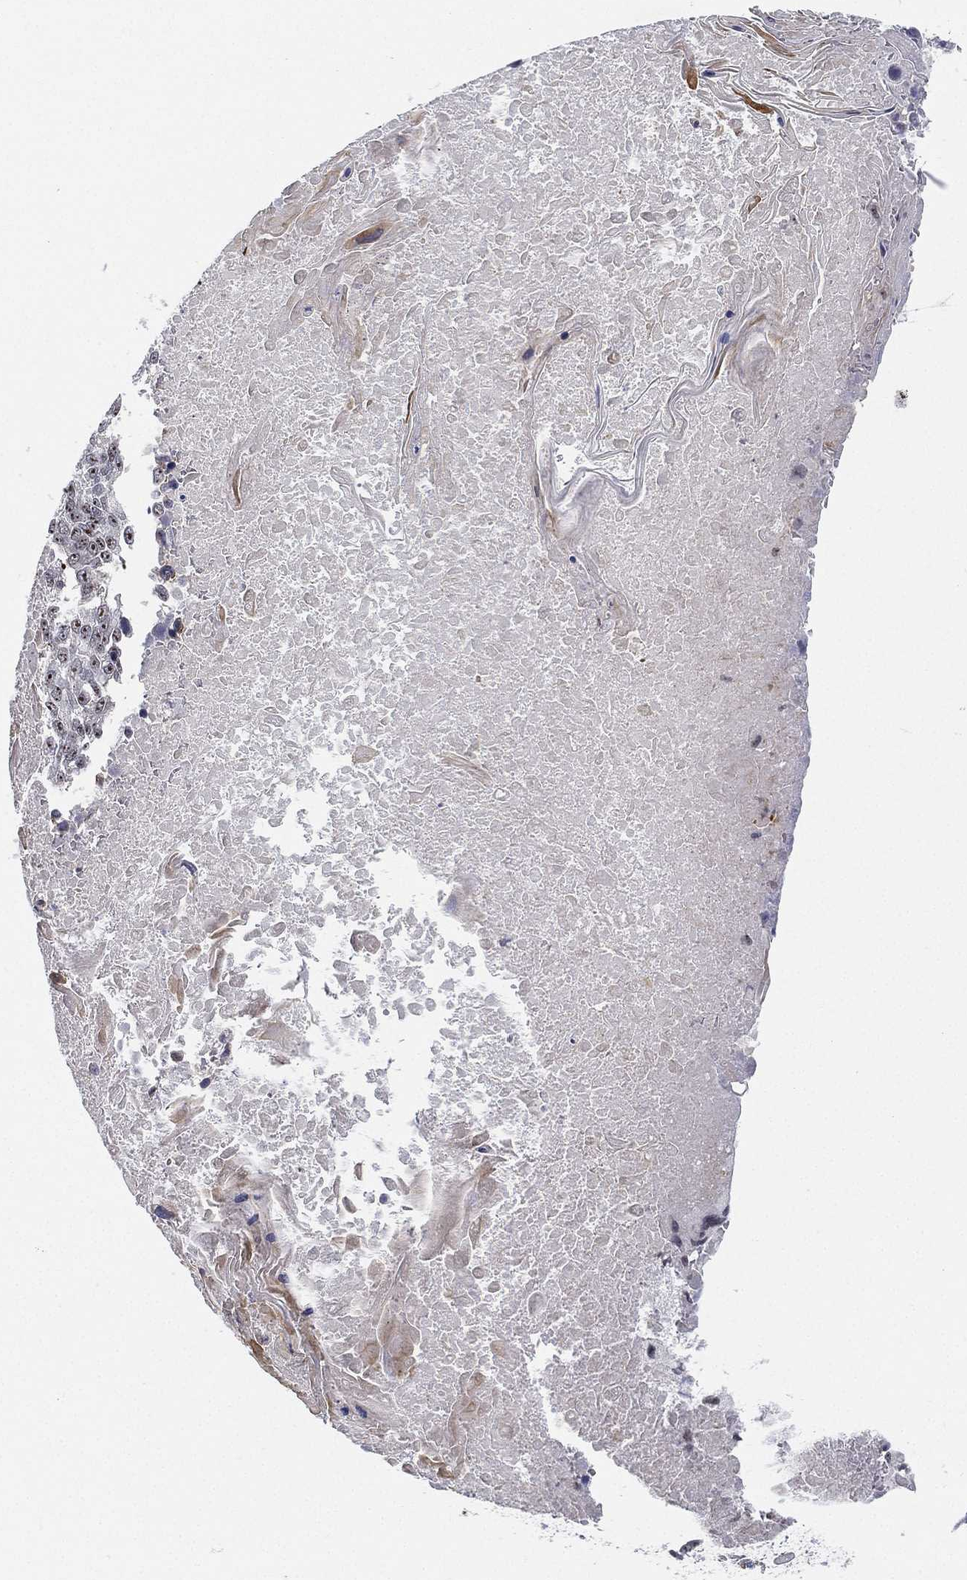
{"staining": {"intensity": "weak", "quantity": ">75%", "location": "nuclear"}, "tissue": "lung cancer", "cell_type": "Tumor cells", "image_type": "cancer", "snomed": [{"axis": "morphology", "description": "Squamous cell carcinoma, NOS"}, {"axis": "topography", "description": "Lung"}], "caption": "Protein expression analysis of human squamous cell carcinoma (lung) reveals weak nuclear positivity in approximately >75% of tumor cells.", "gene": "PPP1R16B", "patient": {"sex": "male", "age": 73}}